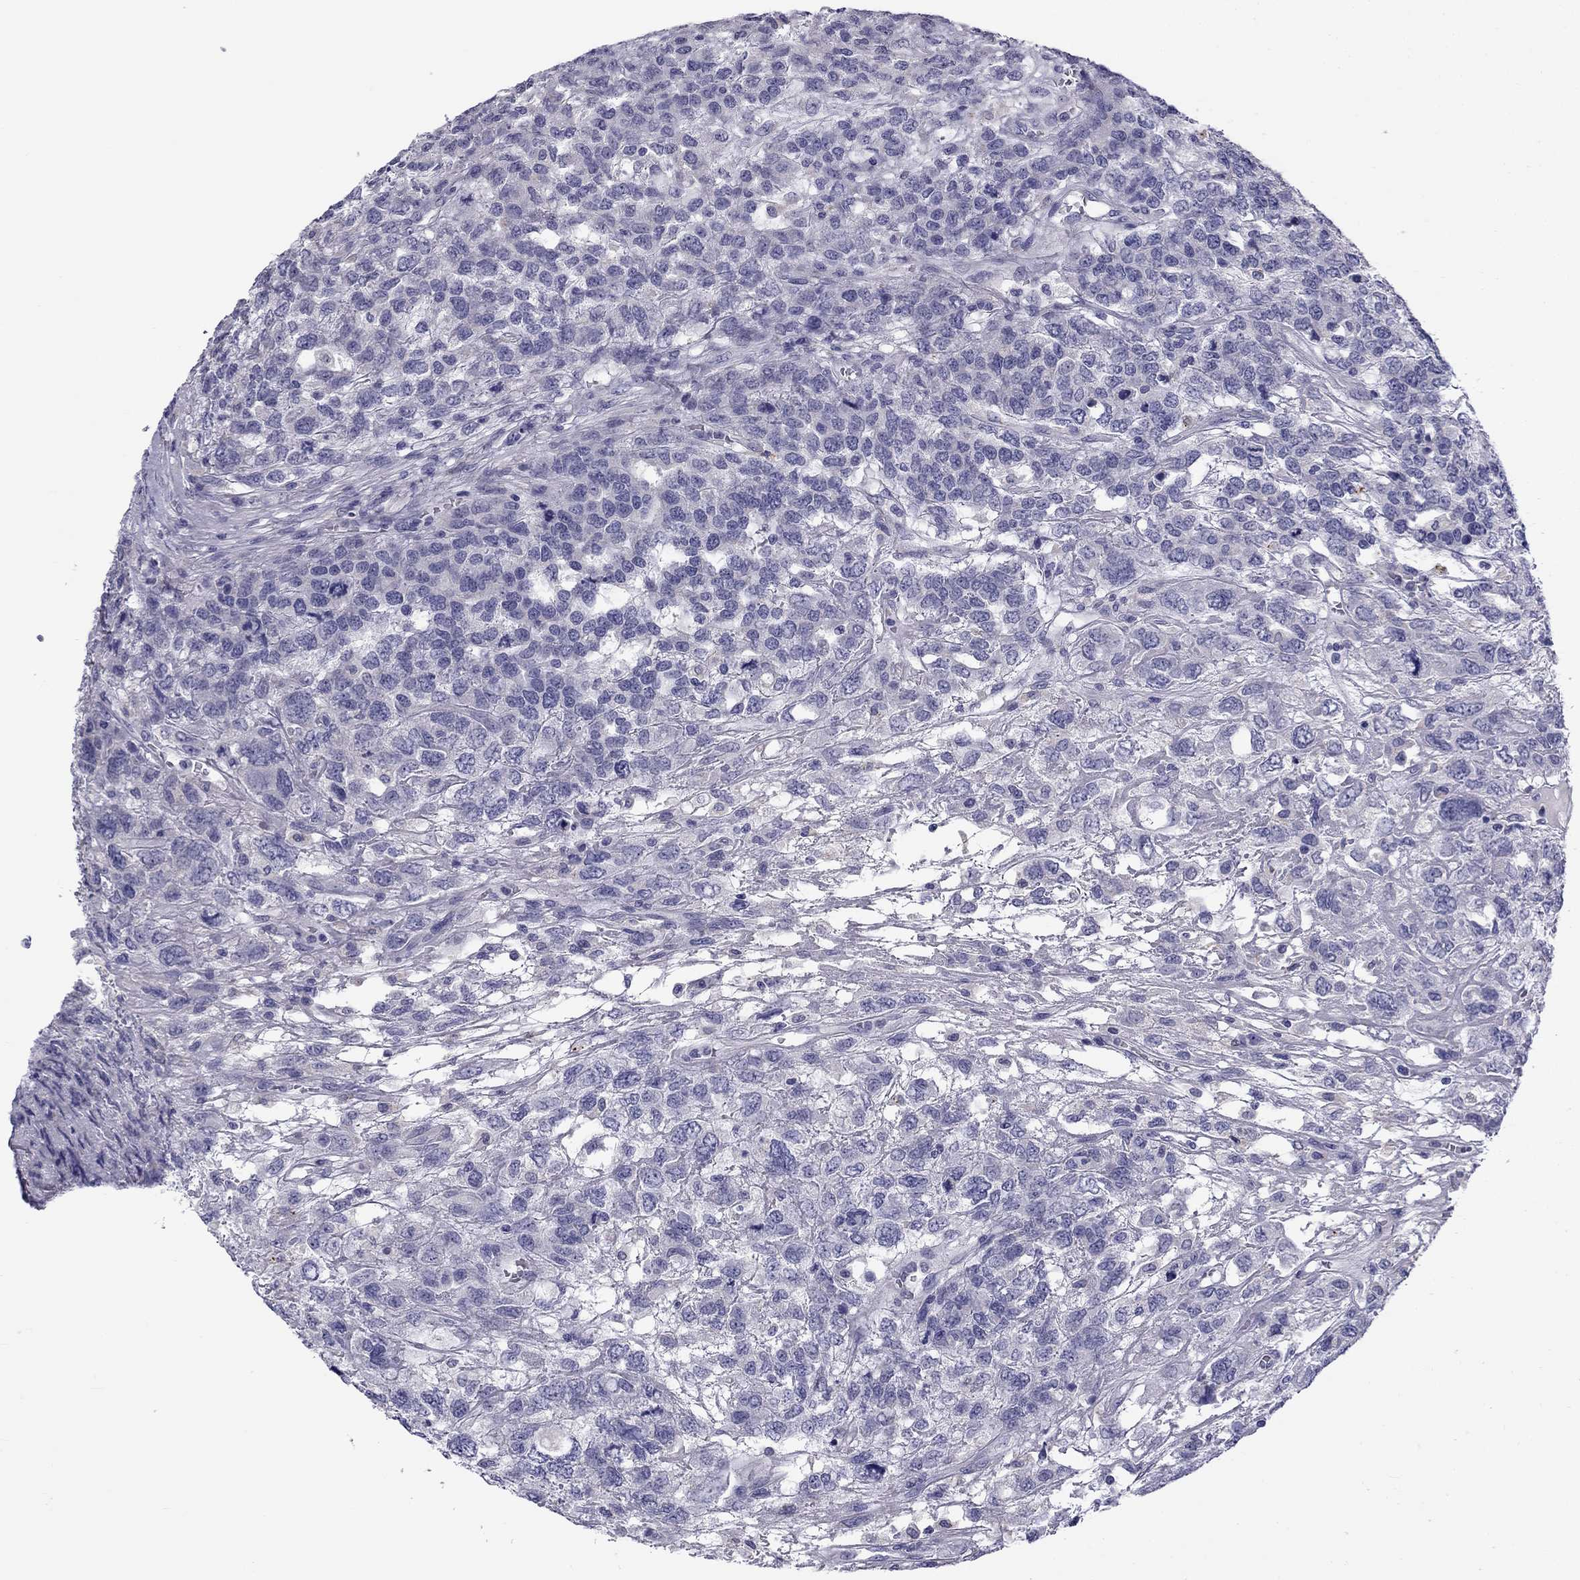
{"staining": {"intensity": "negative", "quantity": "none", "location": "none"}, "tissue": "testis cancer", "cell_type": "Tumor cells", "image_type": "cancer", "snomed": [{"axis": "morphology", "description": "Seminoma, NOS"}, {"axis": "topography", "description": "Testis"}], "caption": "High magnification brightfield microscopy of testis seminoma stained with DAB (brown) and counterstained with hematoxylin (blue): tumor cells show no significant expression.", "gene": "CLPSL2", "patient": {"sex": "male", "age": 52}}